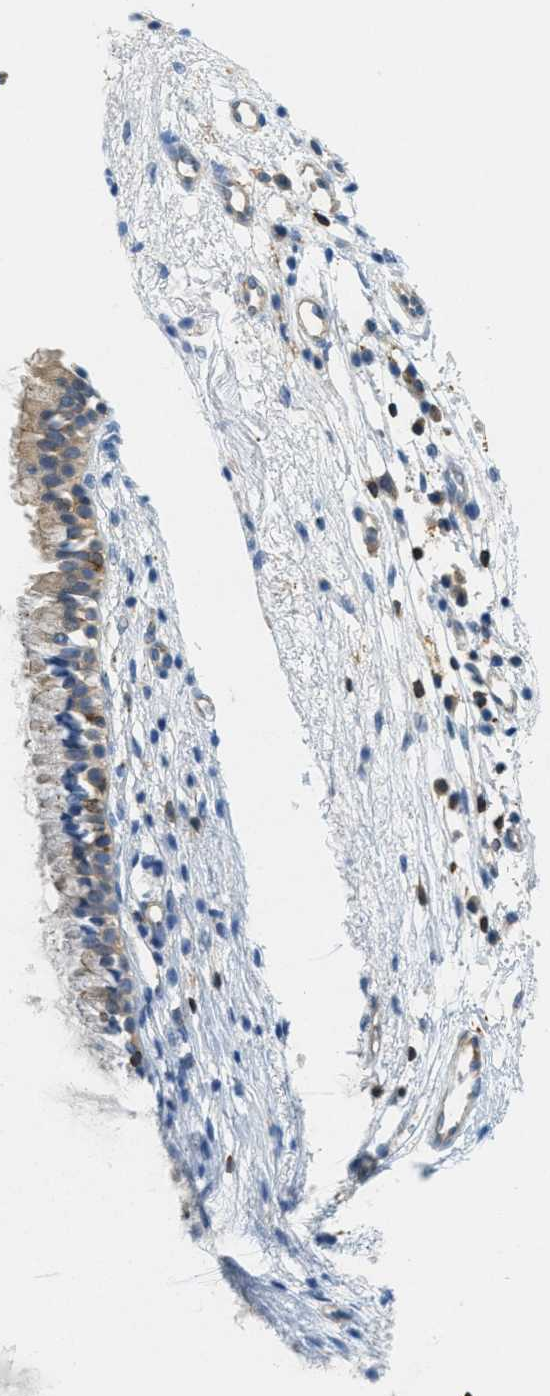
{"staining": {"intensity": "weak", "quantity": ">75%", "location": "cytoplasmic/membranous"}, "tissue": "nasopharynx", "cell_type": "Respiratory epithelial cells", "image_type": "normal", "snomed": [{"axis": "morphology", "description": "Normal tissue, NOS"}, {"axis": "topography", "description": "Nasopharynx"}], "caption": "About >75% of respiratory epithelial cells in normal nasopharynx reveal weak cytoplasmic/membranous protein staining as visualized by brown immunohistochemical staining.", "gene": "GRIK2", "patient": {"sex": "male", "age": 21}}